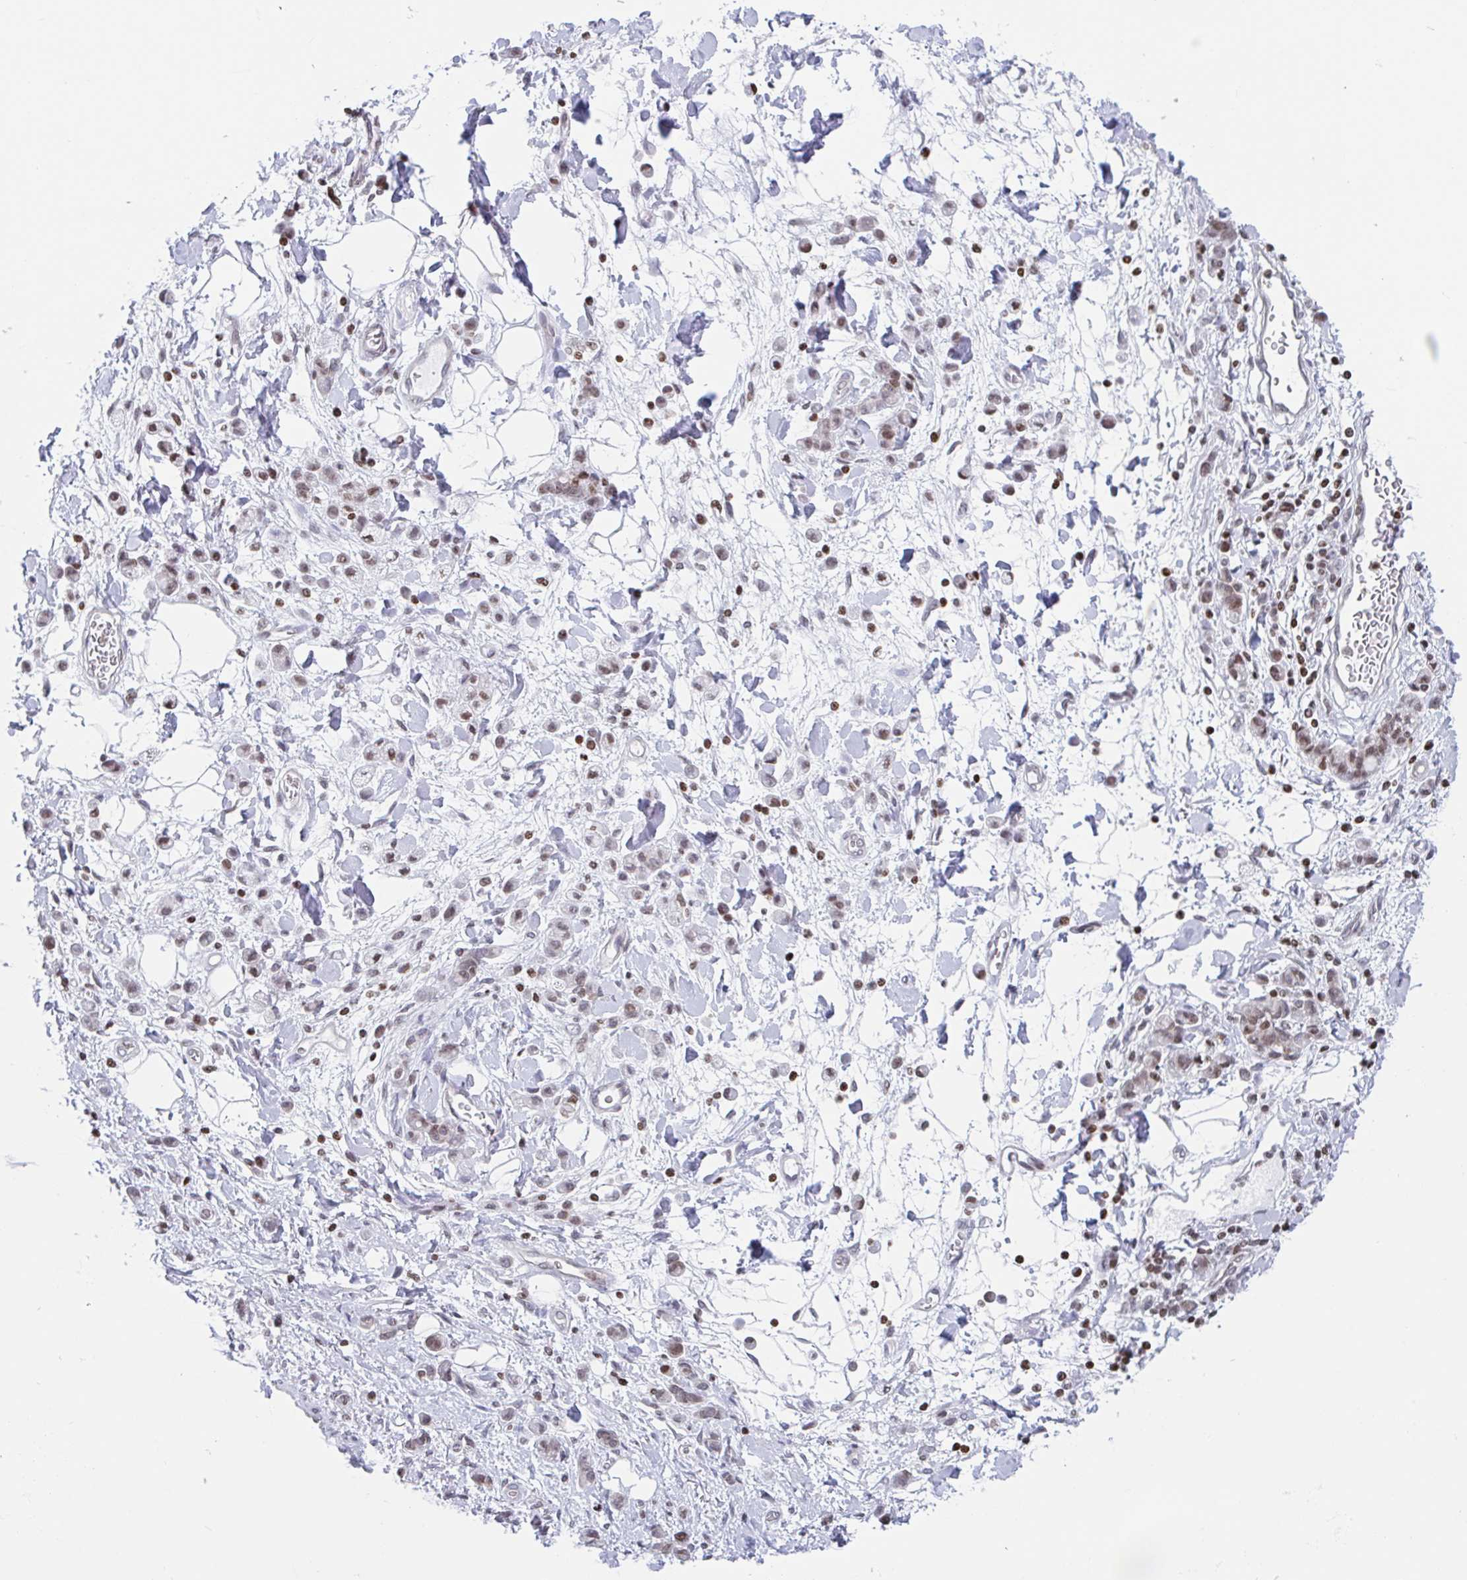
{"staining": {"intensity": "weak", "quantity": ">75%", "location": "nuclear"}, "tissue": "stomach cancer", "cell_type": "Tumor cells", "image_type": "cancer", "snomed": [{"axis": "morphology", "description": "Adenocarcinoma, NOS"}, {"axis": "topography", "description": "Stomach"}], "caption": "Human stomach cancer stained with a protein marker exhibits weak staining in tumor cells.", "gene": "NOL6", "patient": {"sex": "male", "age": 77}}